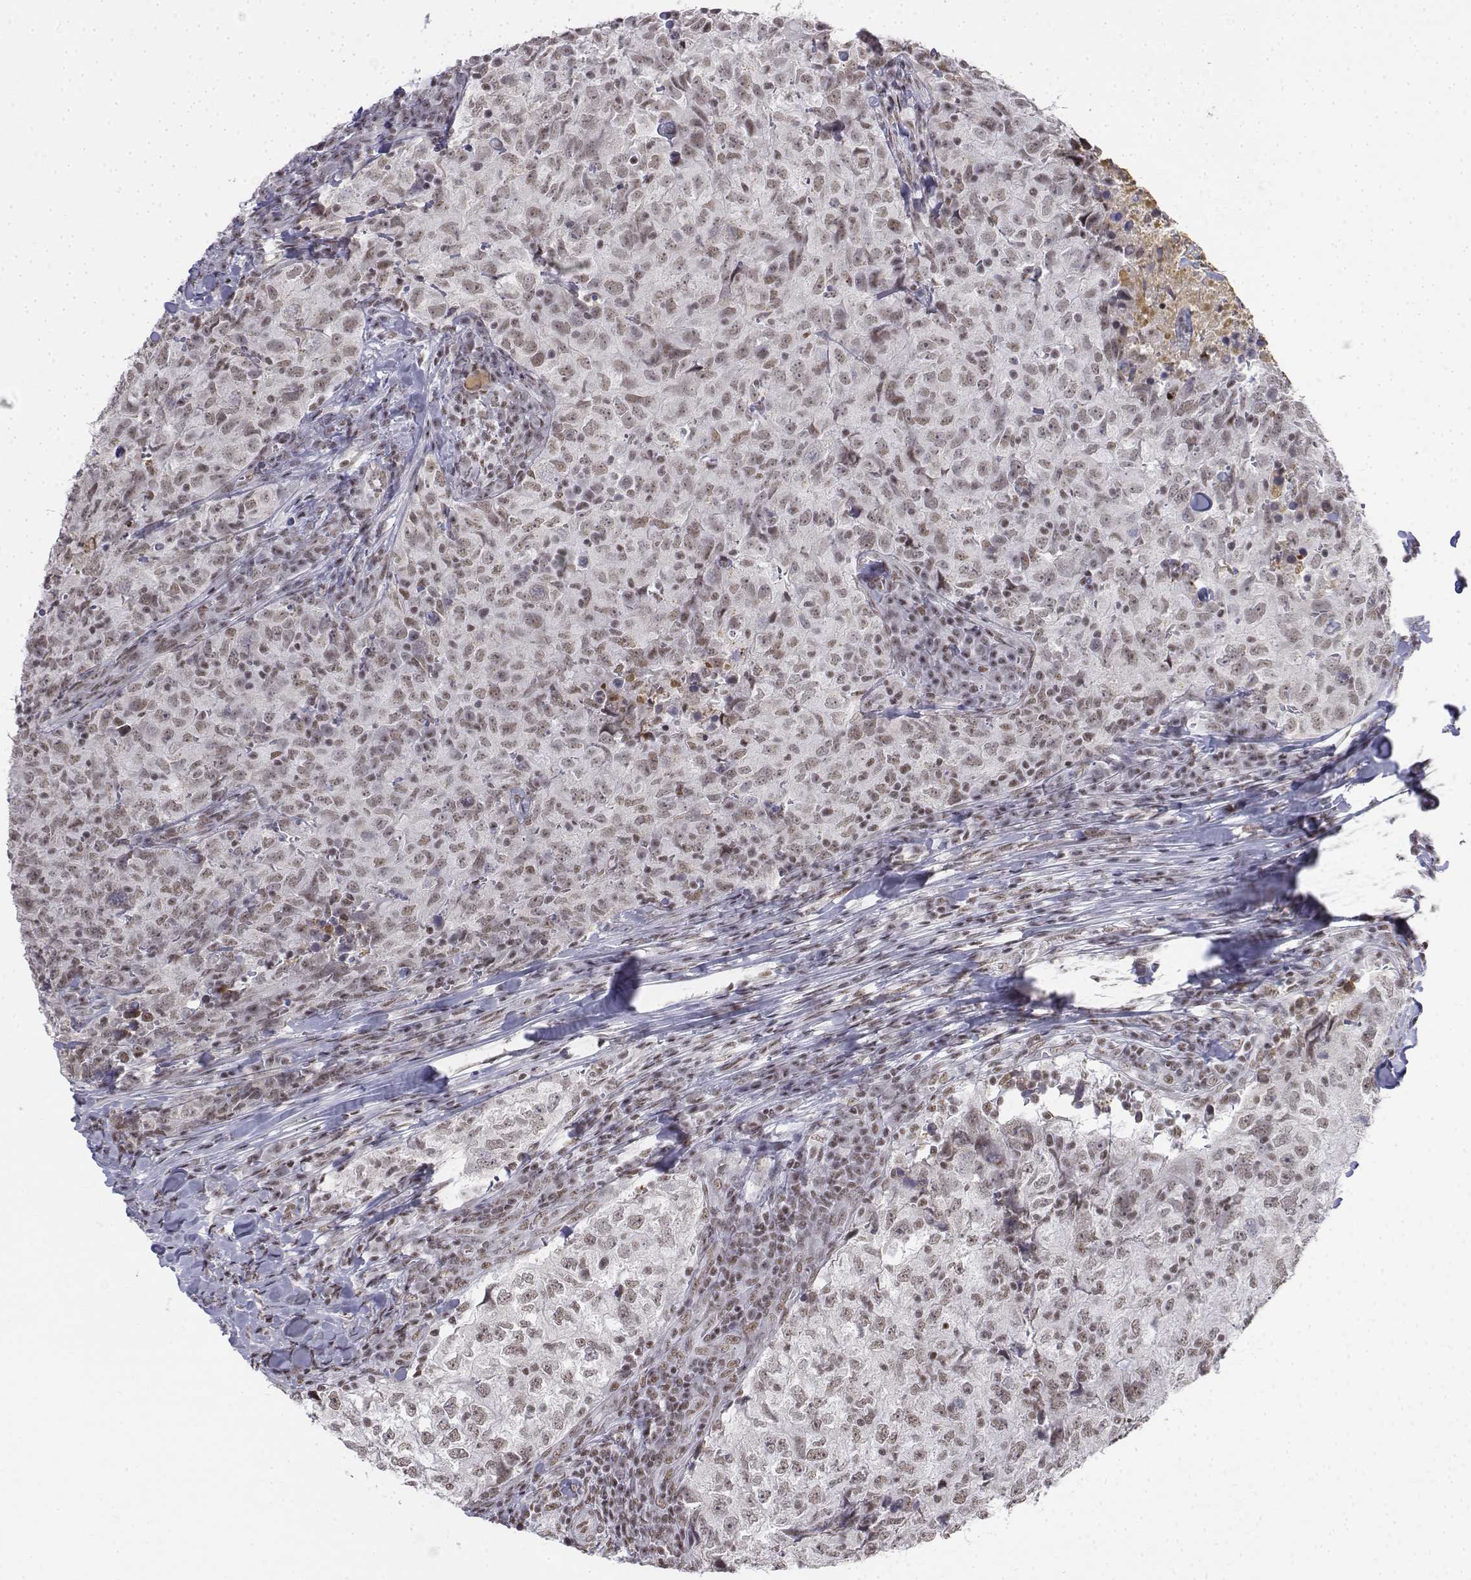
{"staining": {"intensity": "weak", "quantity": ">75%", "location": "nuclear"}, "tissue": "breast cancer", "cell_type": "Tumor cells", "image_type": "cancer", "snomed": [{"axis": "morphology", "description": "Duct carcinoma"}, {"axis": "topography", "description": "Breast"}], "caption": "IHC of human infiltrating ductal carcinoma (breast) reveals low levels of weak nuclear expression in approximately >75% of tumor cells.", "gene": "SETD1A", "patient": {"sex": "female", "age": 30}}